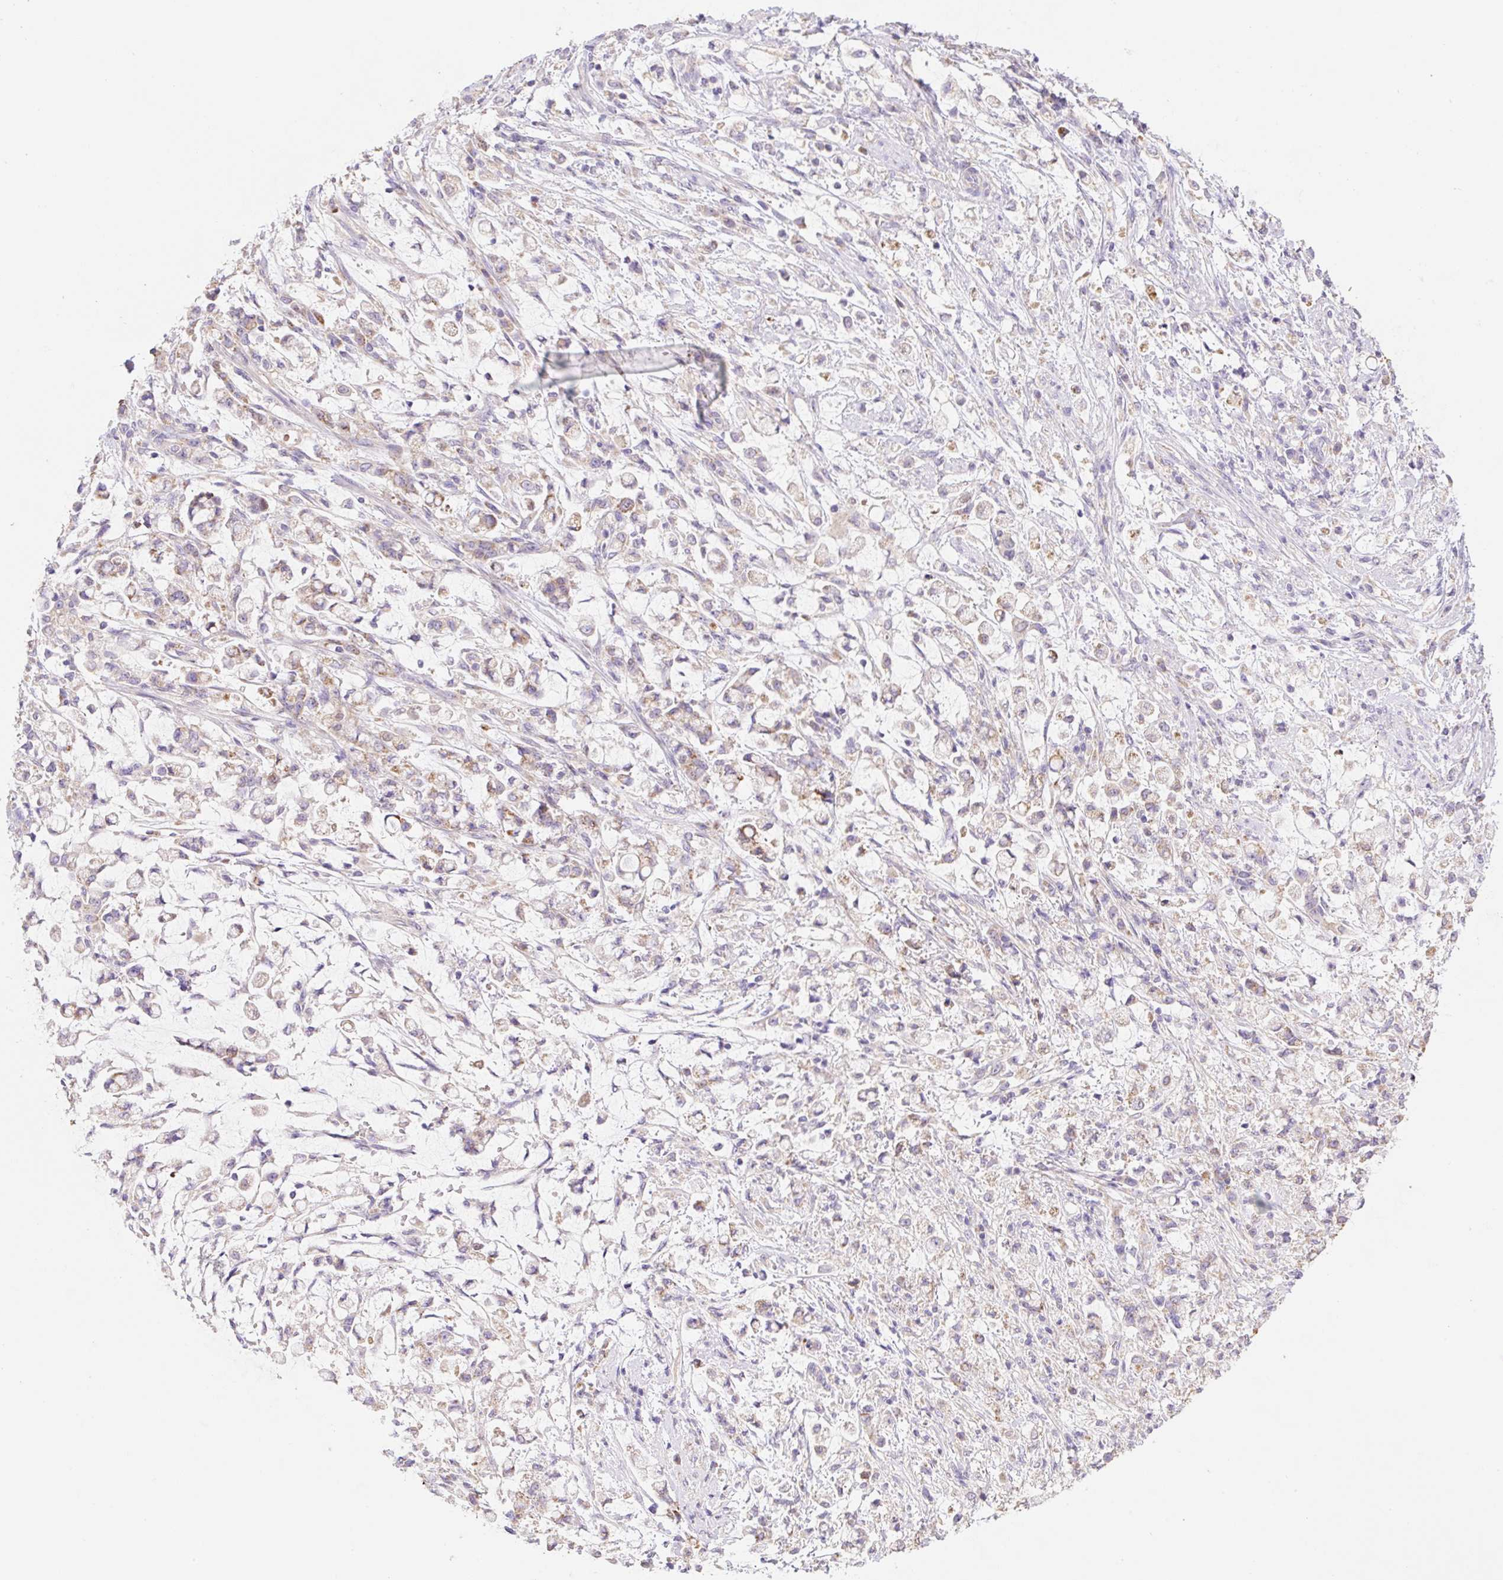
{"staining": {"intensity": "negative", "quantity": "none", "location": "none"}, "tissue": "stomach cancer", "cell_type": "Tumor cells", "image_type": "cancer", "snomed": [{"axis": "morphology", "description": "Adenocarcinoma, NOS"}, {"axis": "topography", "description": "Stomach"}], "caption": "Human stomach adenocarcinoma stained for a protein using immunohistochemistry (IHC) displays no expression in tumor cells.", "gene": "COPZ2", "patient": {"sex": "female", "age": 60}}